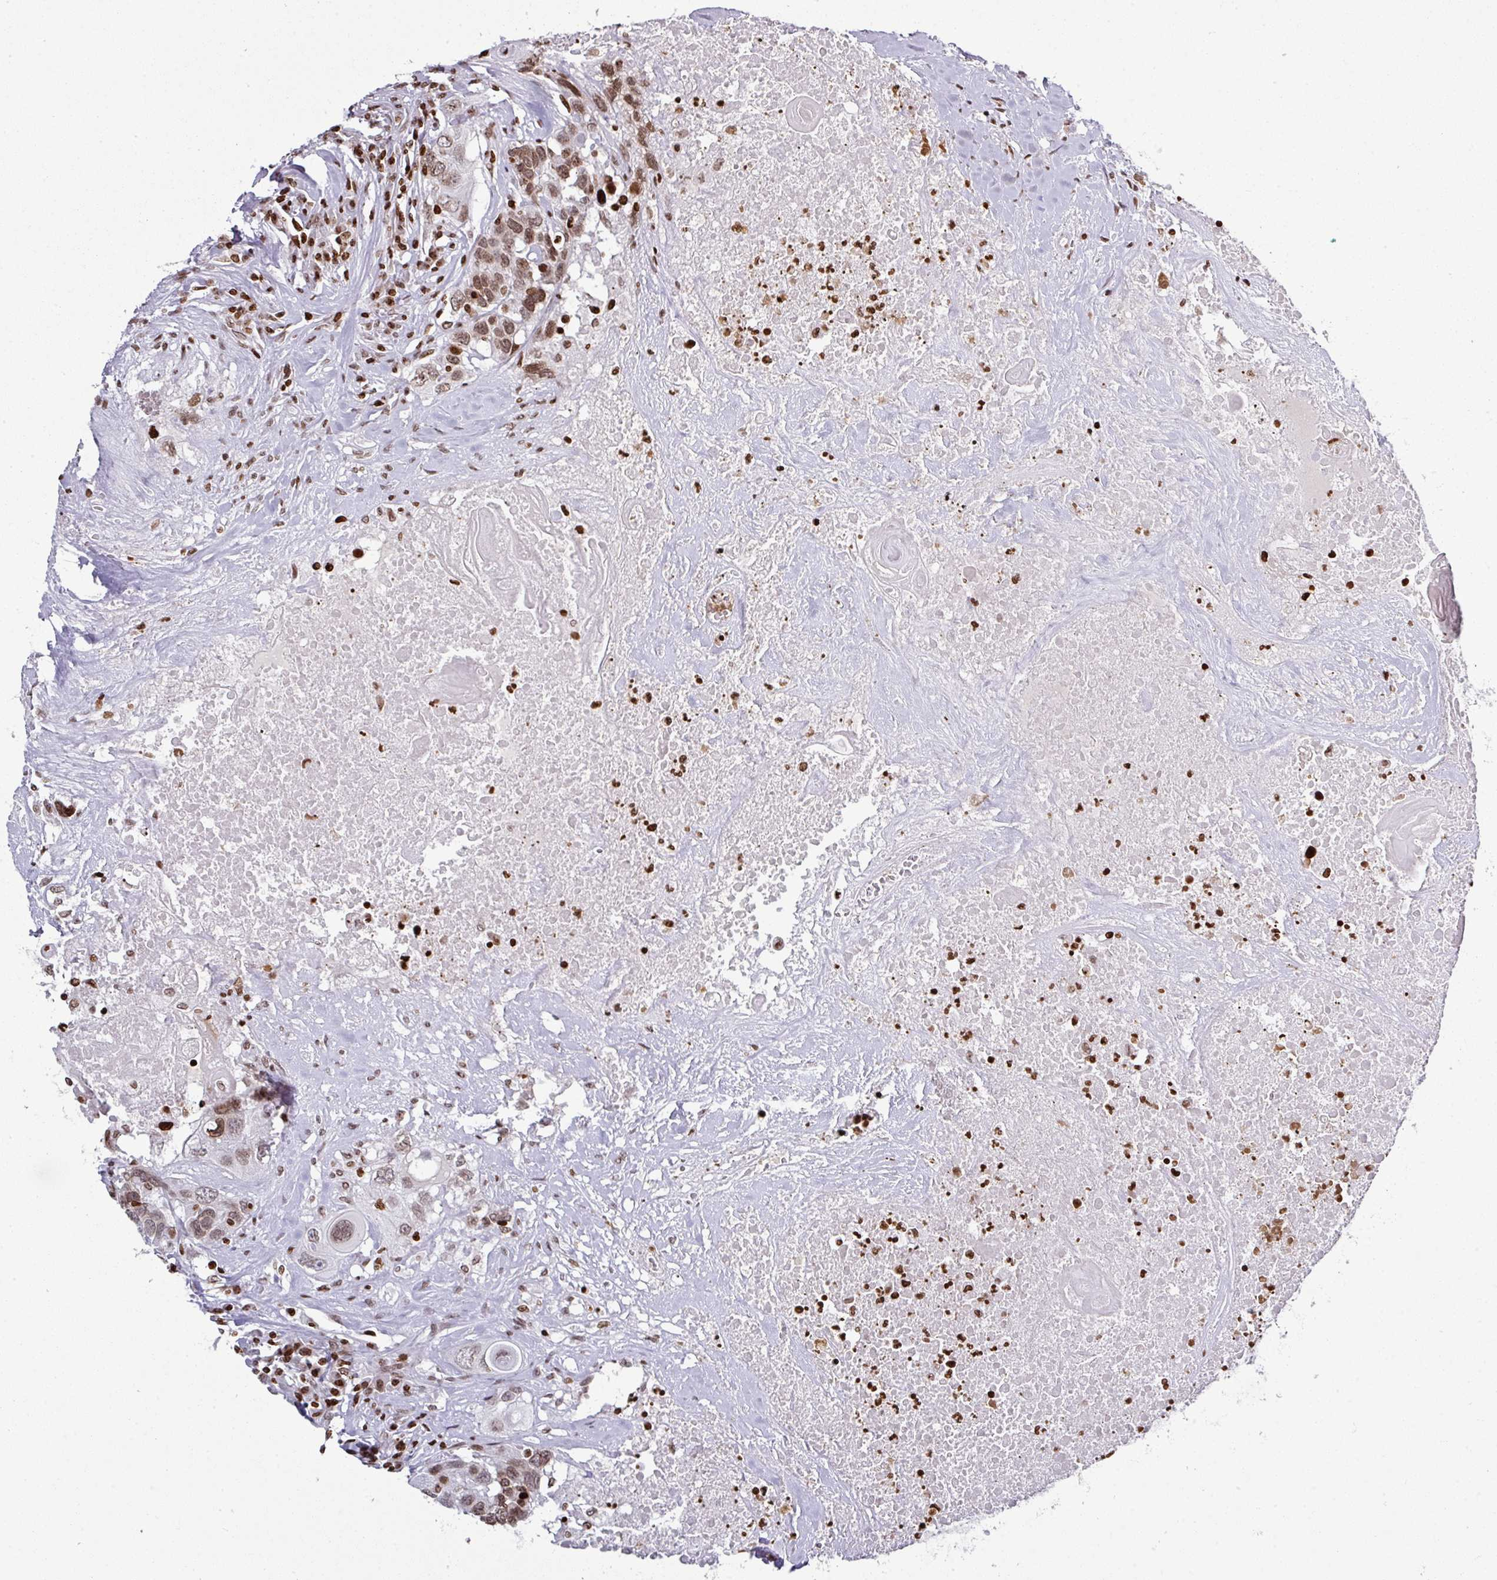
{"staining": {"intensity": "moderate", "quantity": ">75%", "location": "nuclear"}, "tissue": "head and neck cancer", "cell_type": "Tumor cells", "image_type": "cancer", "snomed": [{"axis": "morphology", "description": "Squamous cell carcinoma, NOS"}, {"axis": "topography", "description": "Head-Neck"}], "caption": "Immunohistochemical staining of human head and neck cancer demonstrates moderate nuclear protein positivity in about >75% of tumor cells. Using DAB (brown) and hematoxylin (blue) stains, captured at high magnification using brightfield microscopy.", "gene": "RASL11A", "patient": {"sex": "male", "age": 66}}